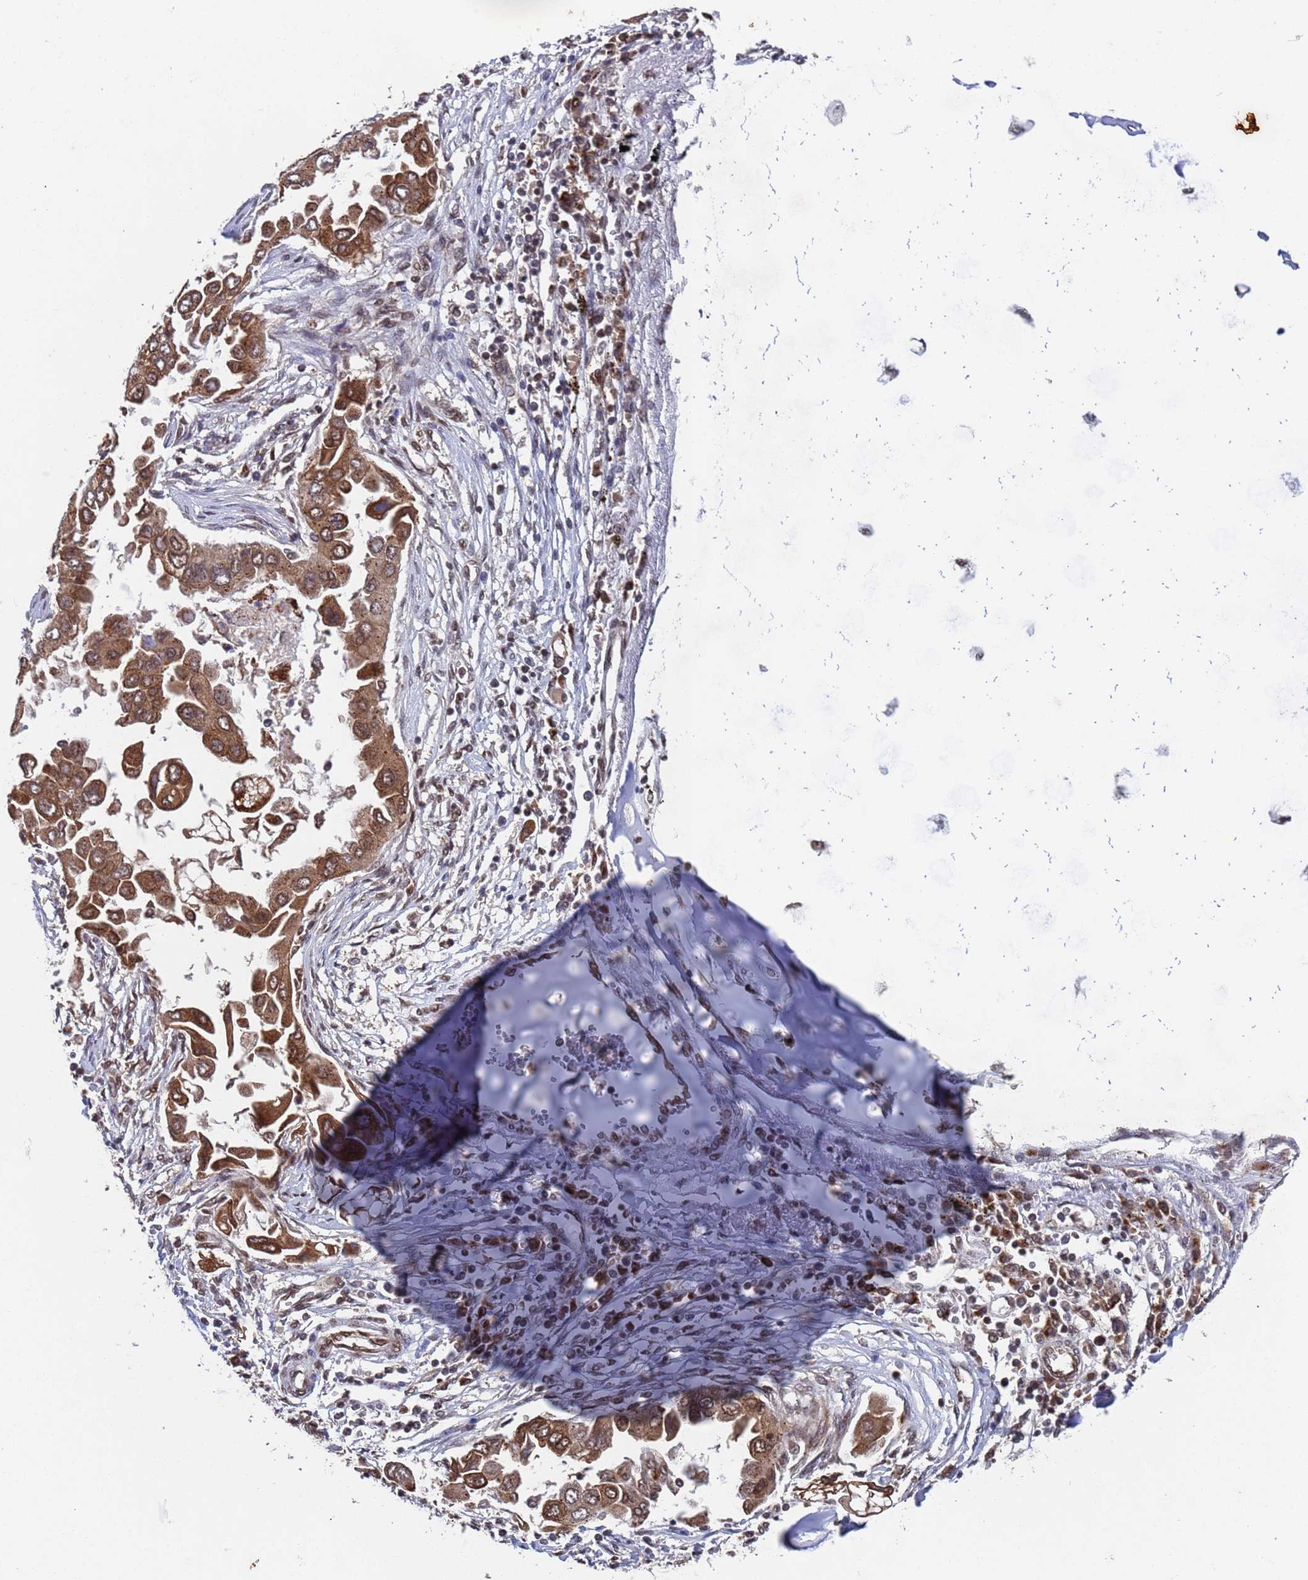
{"staining": {"intensity": "moderate", "quantity": ">75%", "location": "cytoplasmic/membranous"}, "tissue": "lung cancer", "cell_type": "Tumor cells", "image_type": "cancer", "snomed": [{"axis": "morphology", "description": "Adenocarcinoma, NOS"}, {"axis": "topography", "description": "Lung"}], "caption": "An immunohistochemistry (IHC) histopathology image of neoplastic tissue is shown. Protein staining in brown highlights moderate cytoplasmic/membranous positivity in lung cancer within tumor cells. (DAB IHC with brightfield microscopy, high magnification).", "gene": "FUBP3", "patient": {"sex": "female", "age": 76}}